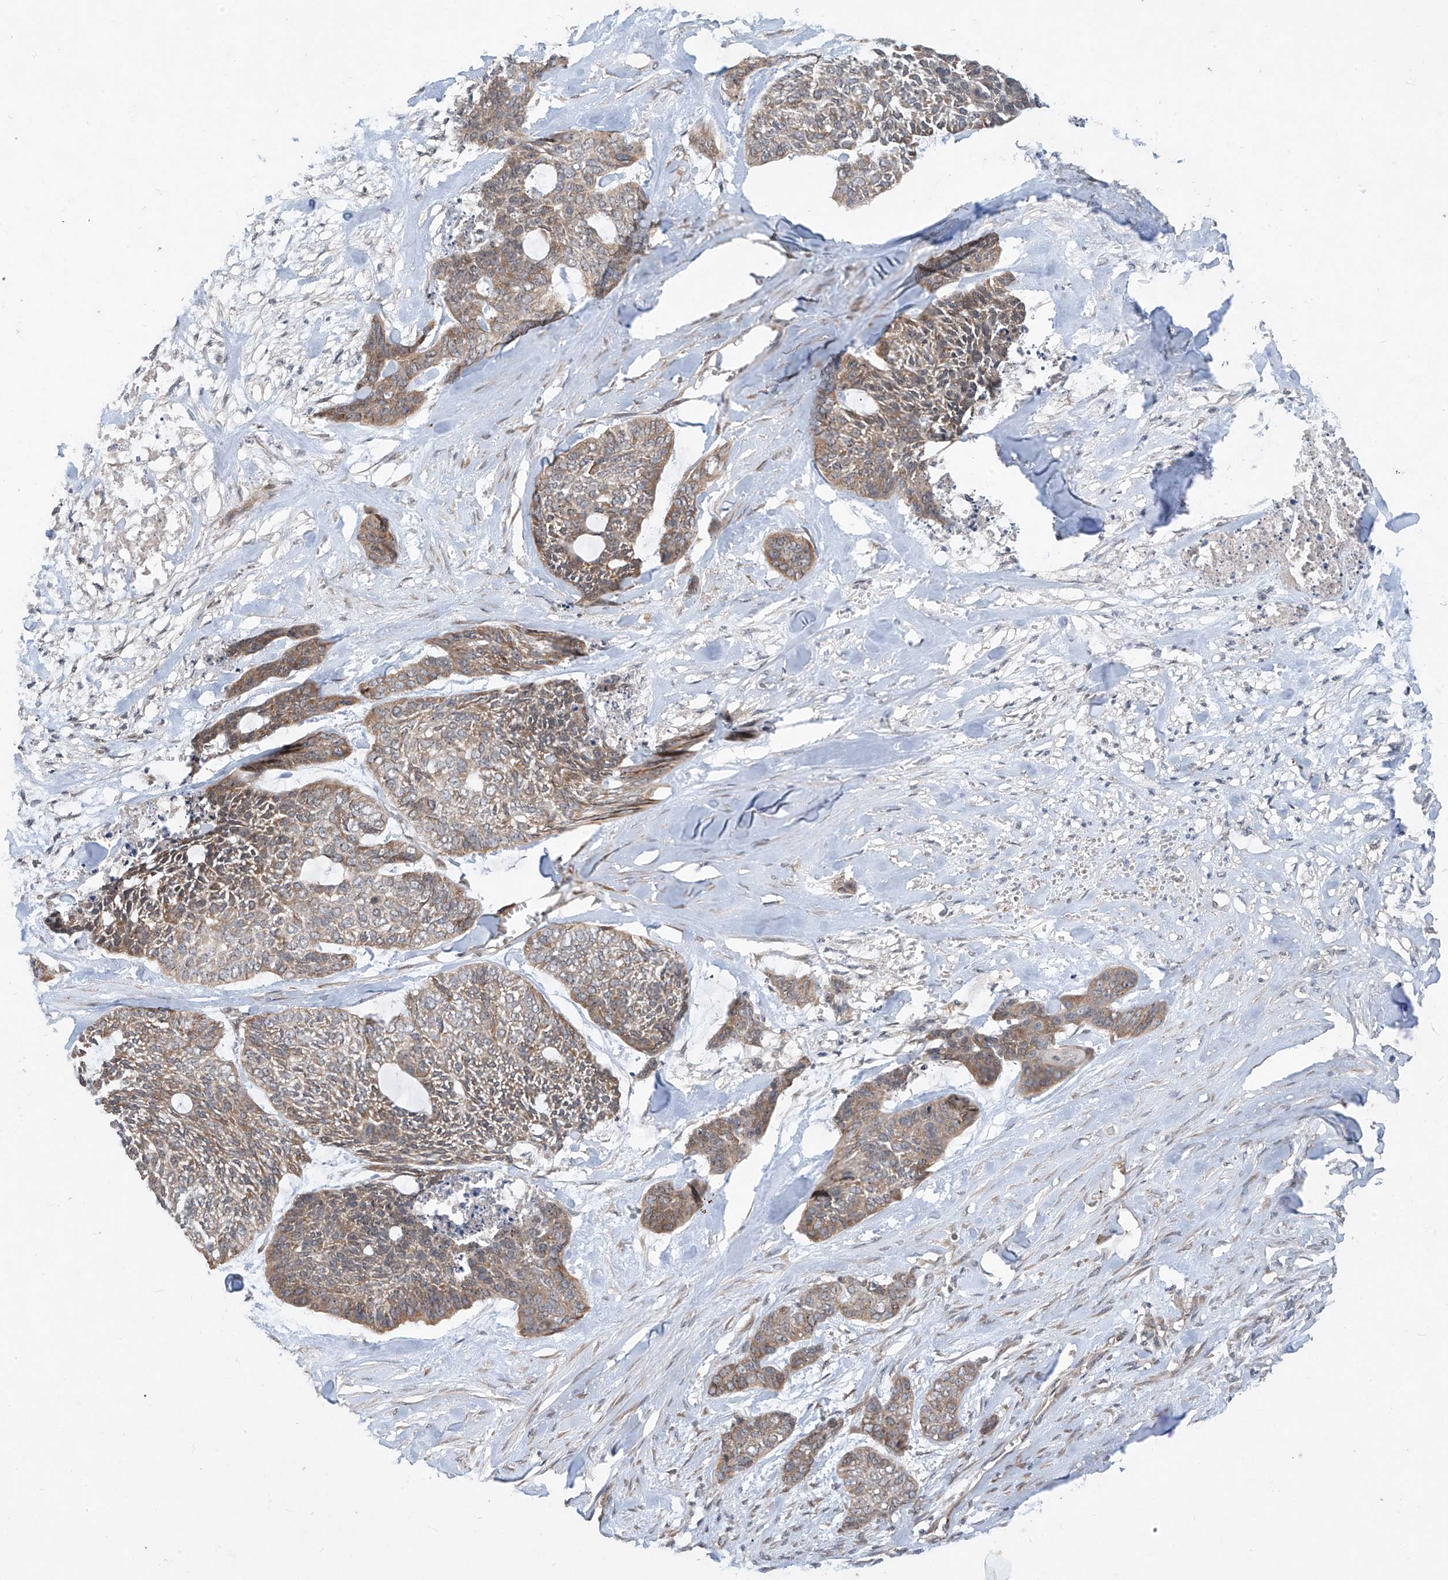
{"staining": {"intensity": "weak", "quantity": "25%-75%", "location": "cytoplasmic/membranous"}, "tissue": "skin cancer", "cell_type": "Tumor cells", "image_type": "cancer", "snomed": [{"axis": "morphology", "description": "Basal cell carcinoma"}, {"axis": "topography", "description": "Skin"}], "caption": "Basal cell carcinoma (skin) stained for a protein reveals weak cytoplasmic/membranous positivity in tumor cells. Immunohistochemistry (ihc) stains the protein of interest in brown and the nuclei are stained blue.", "gene": "RPL34", "patient": {"sex": "female", "age": 64}}